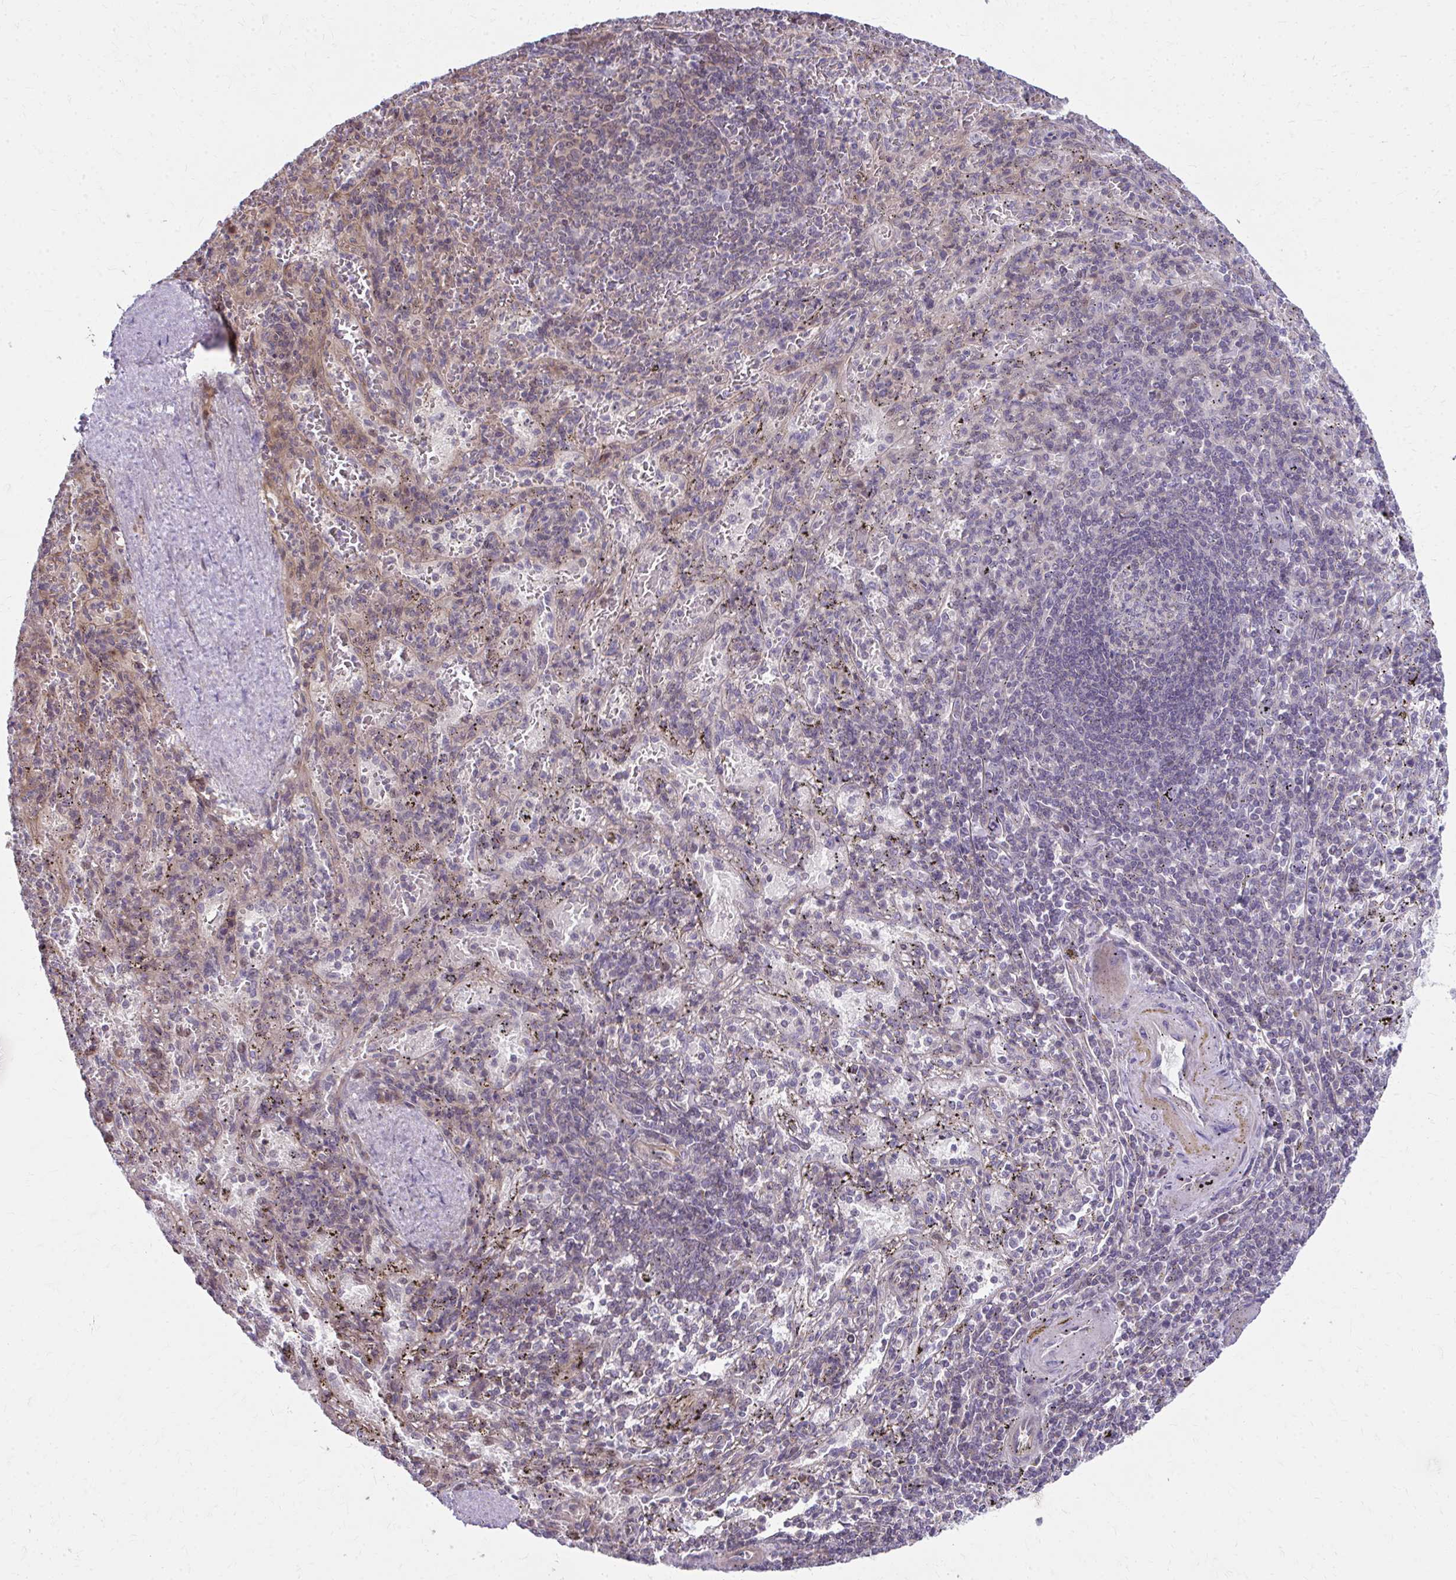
{"staining": {"intensity": "negative", "quantity": "none", "location": "none"}, "tissue": "spleen", "cell_type": "Cells in red pulp", "image_type": "normal", "snomed": [{"axis": "morphology", "description": "Normal tissue, NOS"}, {"axis": "topography", "description": "Spleen"}], "caption": "Immunohistochemistry micrograph of normal spleen stained for a protein (brown), which exhibits no positivity in cells in red pulp.", "gene": "MAF1", "patient": {"sex": "male", "age": 57}}